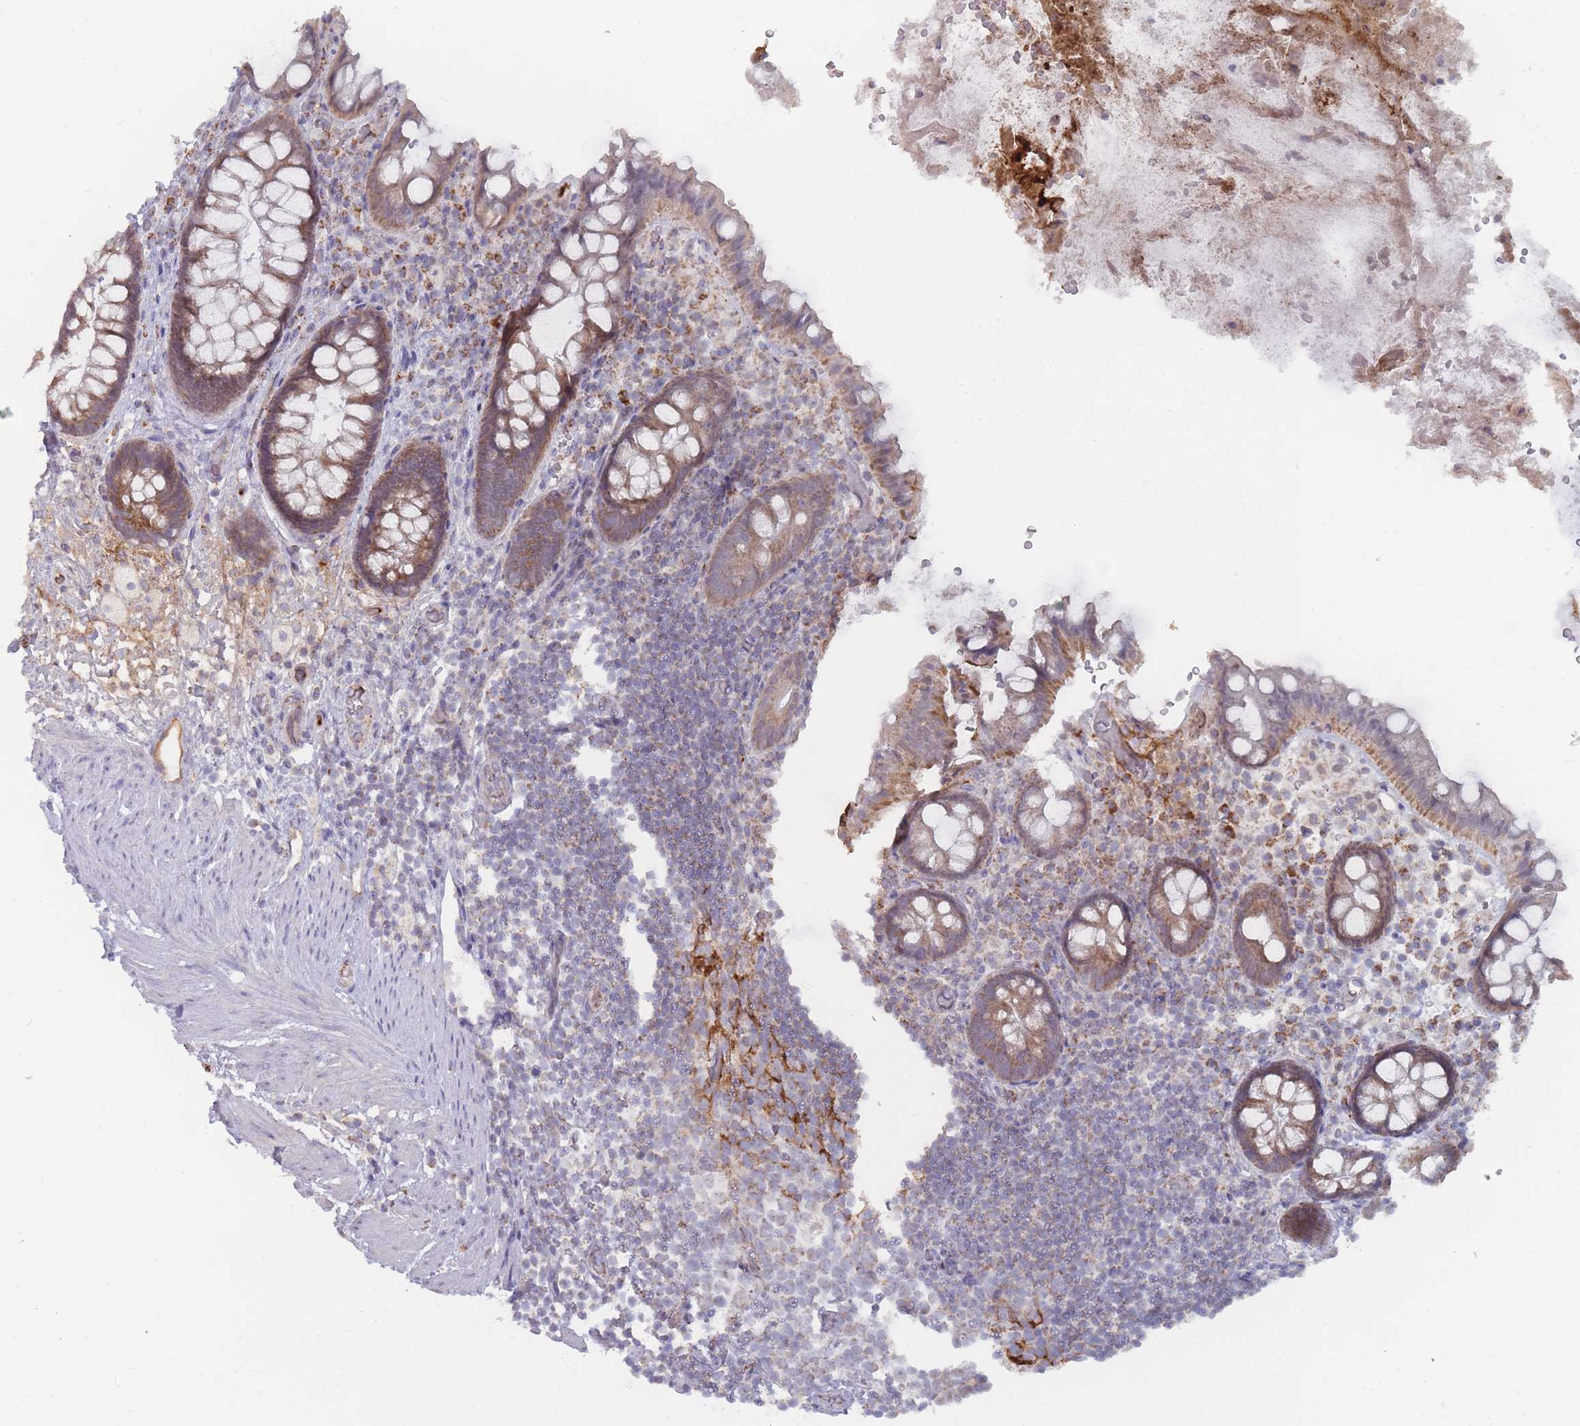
{"staining": {"intensity": "moderate", "quantity": "25%-75%", "location": "cytoplasmic/membranous"}, "tissue": "rectum", "cell_type": "Glandular cells", "image_type": "normal", "snomed": [{"axis": "morphology", "description": "Normal tissue, NOS"}, {"axis": "topography", "description": "Rectum"}, {"axis": "topography", "description": "Peripheral nerve tissue"}], "caption": "This is a histology image of immunohistochemistry staining of unremarkable rectum, which shows moderate expression in the cytoplasmic/membranous of glandular cells.", "gene": "TRARG1", "patient": {"sex": "female", "age": 69}}